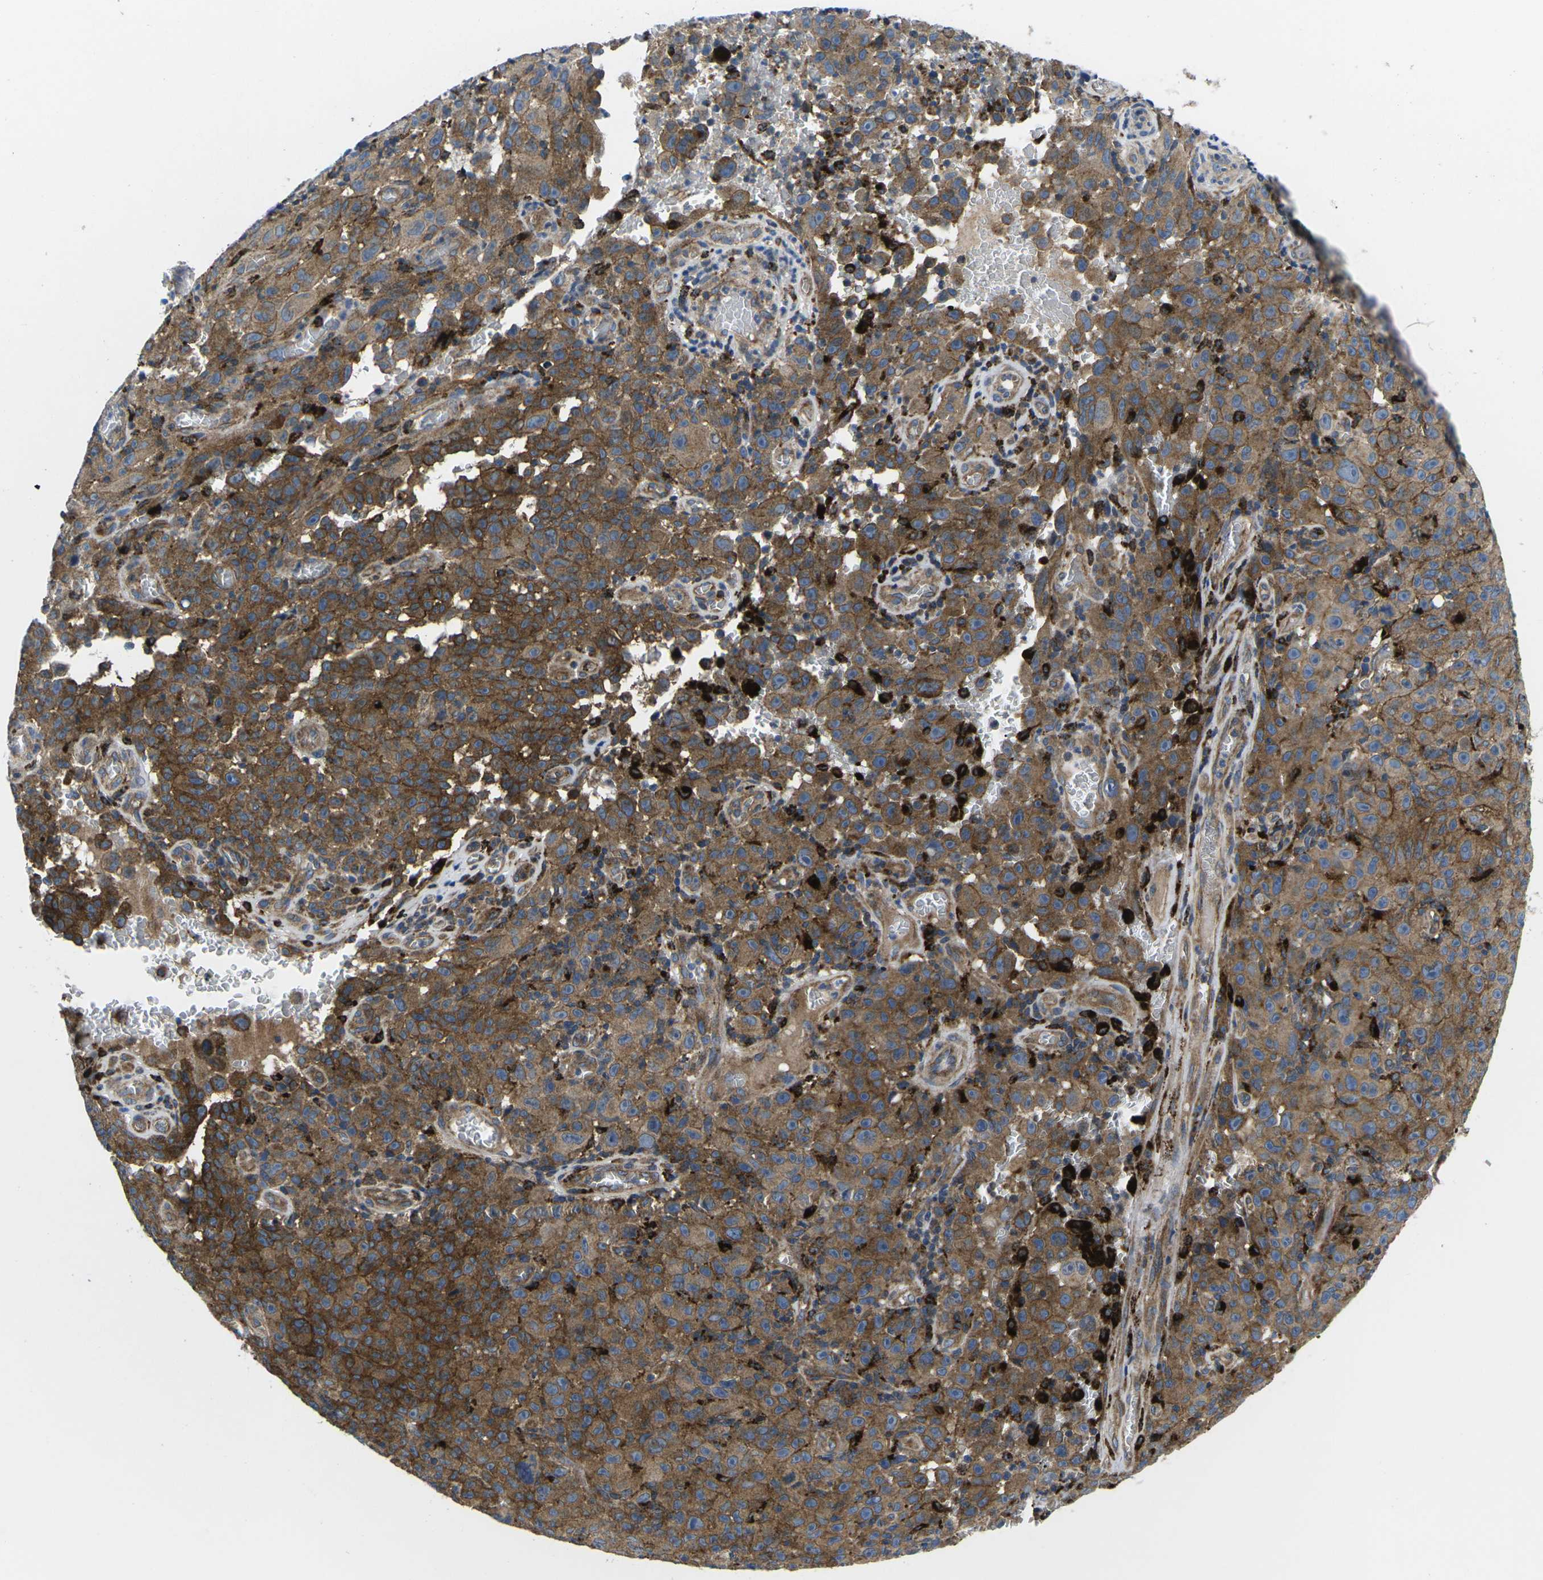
{"staining": {"intensity": "moderate", "quantity": ">75%", "location": "cytoplasmic/membranous"}, "tissue": "melanoma", "cell_type": "Tumor cells", "image_type": "cancer", "snomed": [{"axis": "morphology", "description": "Malignant melanoma, NOS"}, {"axis": "topography", "description": "Skin"}], "caption": "An image of human malignant melanoma stained for a protein displays moderate cytoplasmic/membranous brown staining in tumor cells.", "gene": "DLG1", "patient": {"sex": "female", "age": 82}}